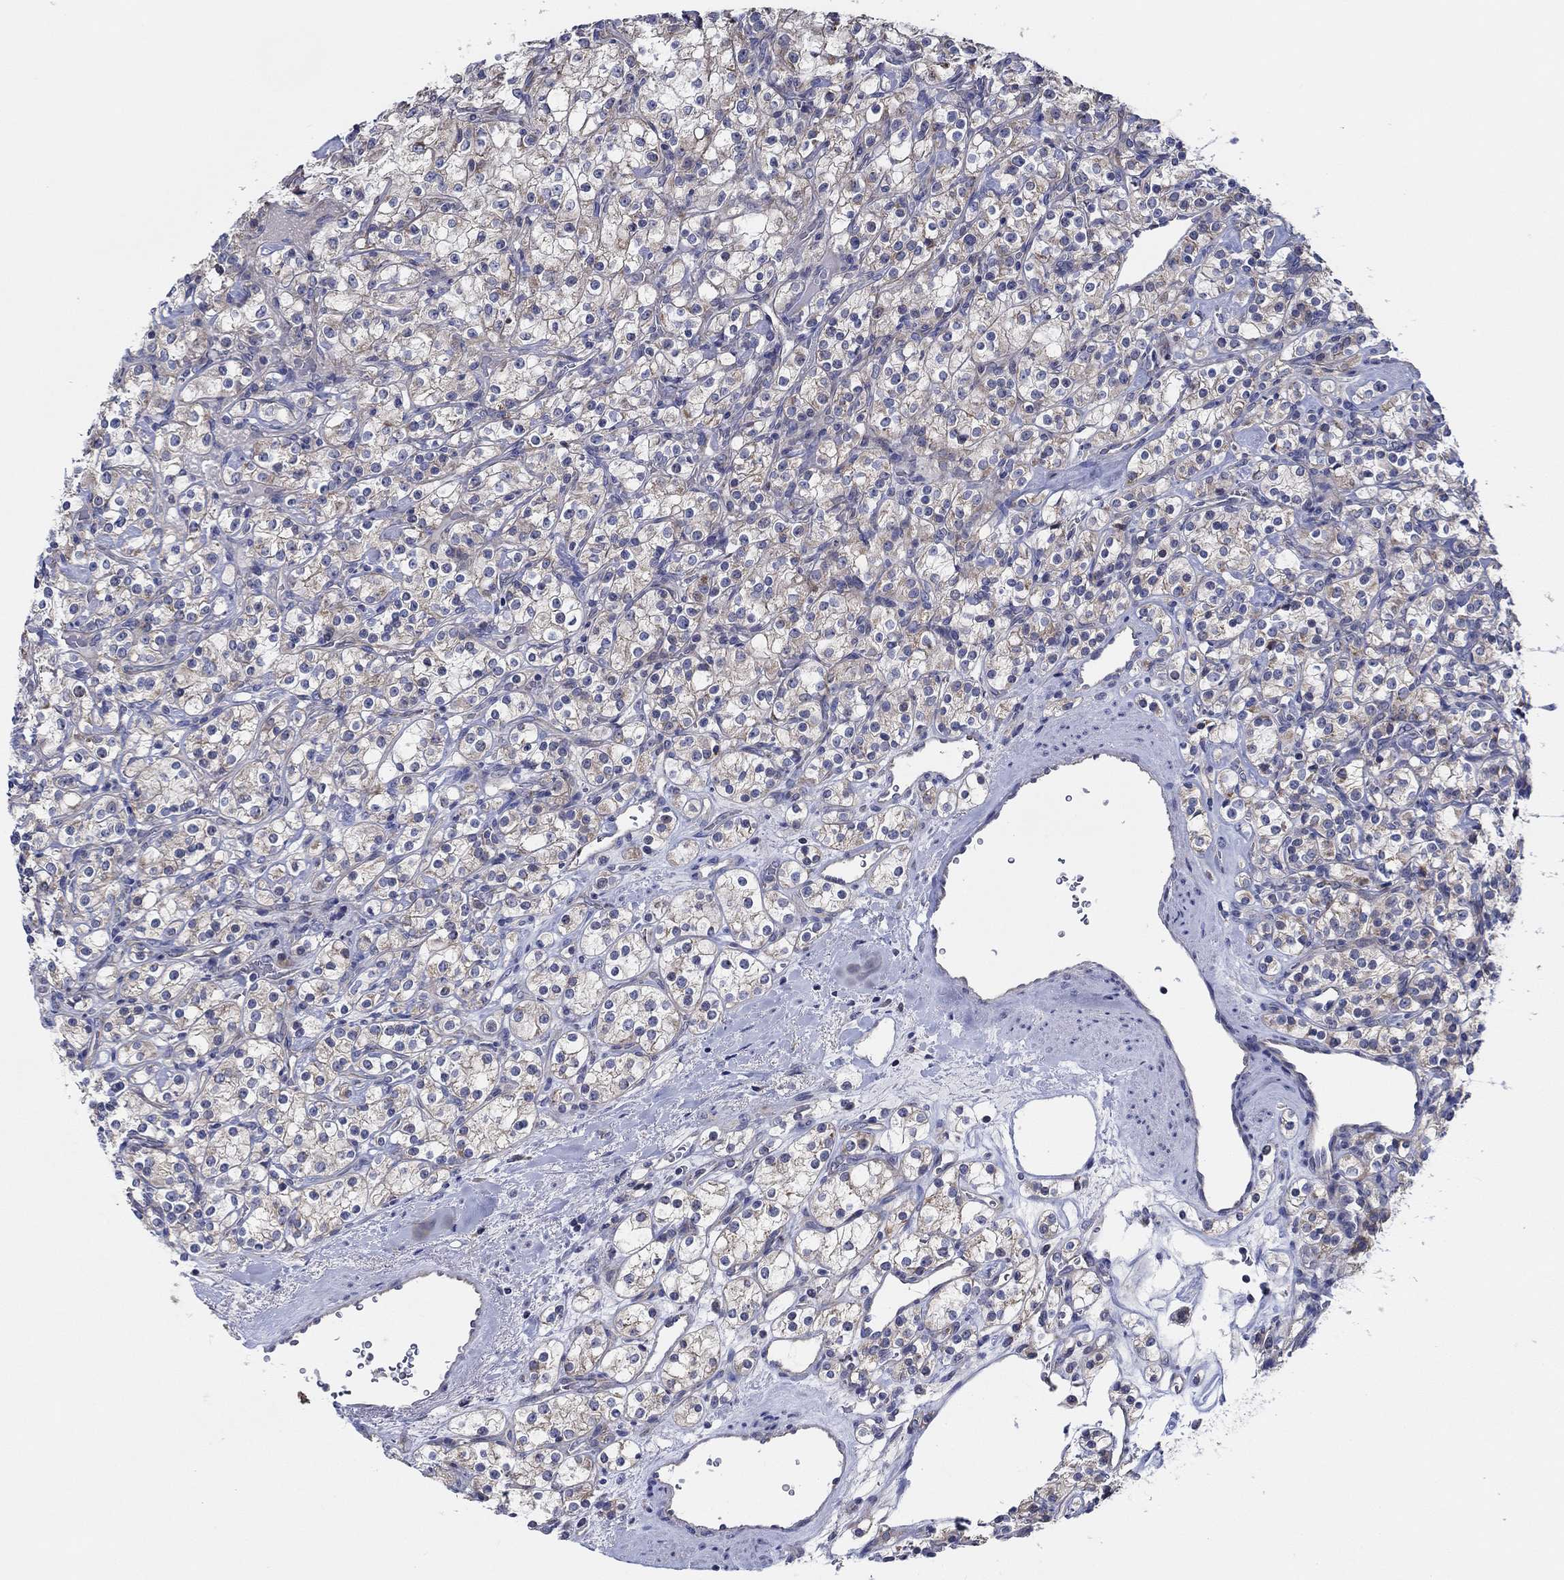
{"staining": {"intensity": "moderate", "quantity": "<25%", "location": "cytoplasmic/membranous"}, "tissue": "renal cancer", "cell_type": "Tumor cells", "image_type": "cancer", "snomed": [{"axis": "morphology", "description": "Adenocarcinoma, NOS"}, {"axis": "topography", "description": "Kidney"}], "caption": "A photomicrograph showing moderate cytoplasmic/membranous staining in about <25% of tumor cells in adenocarcinoma (renal), as visualized by brown immunohistochemical staining.", "gene": "CFAP61", "patient": {"sex": "male", "age": 77}}